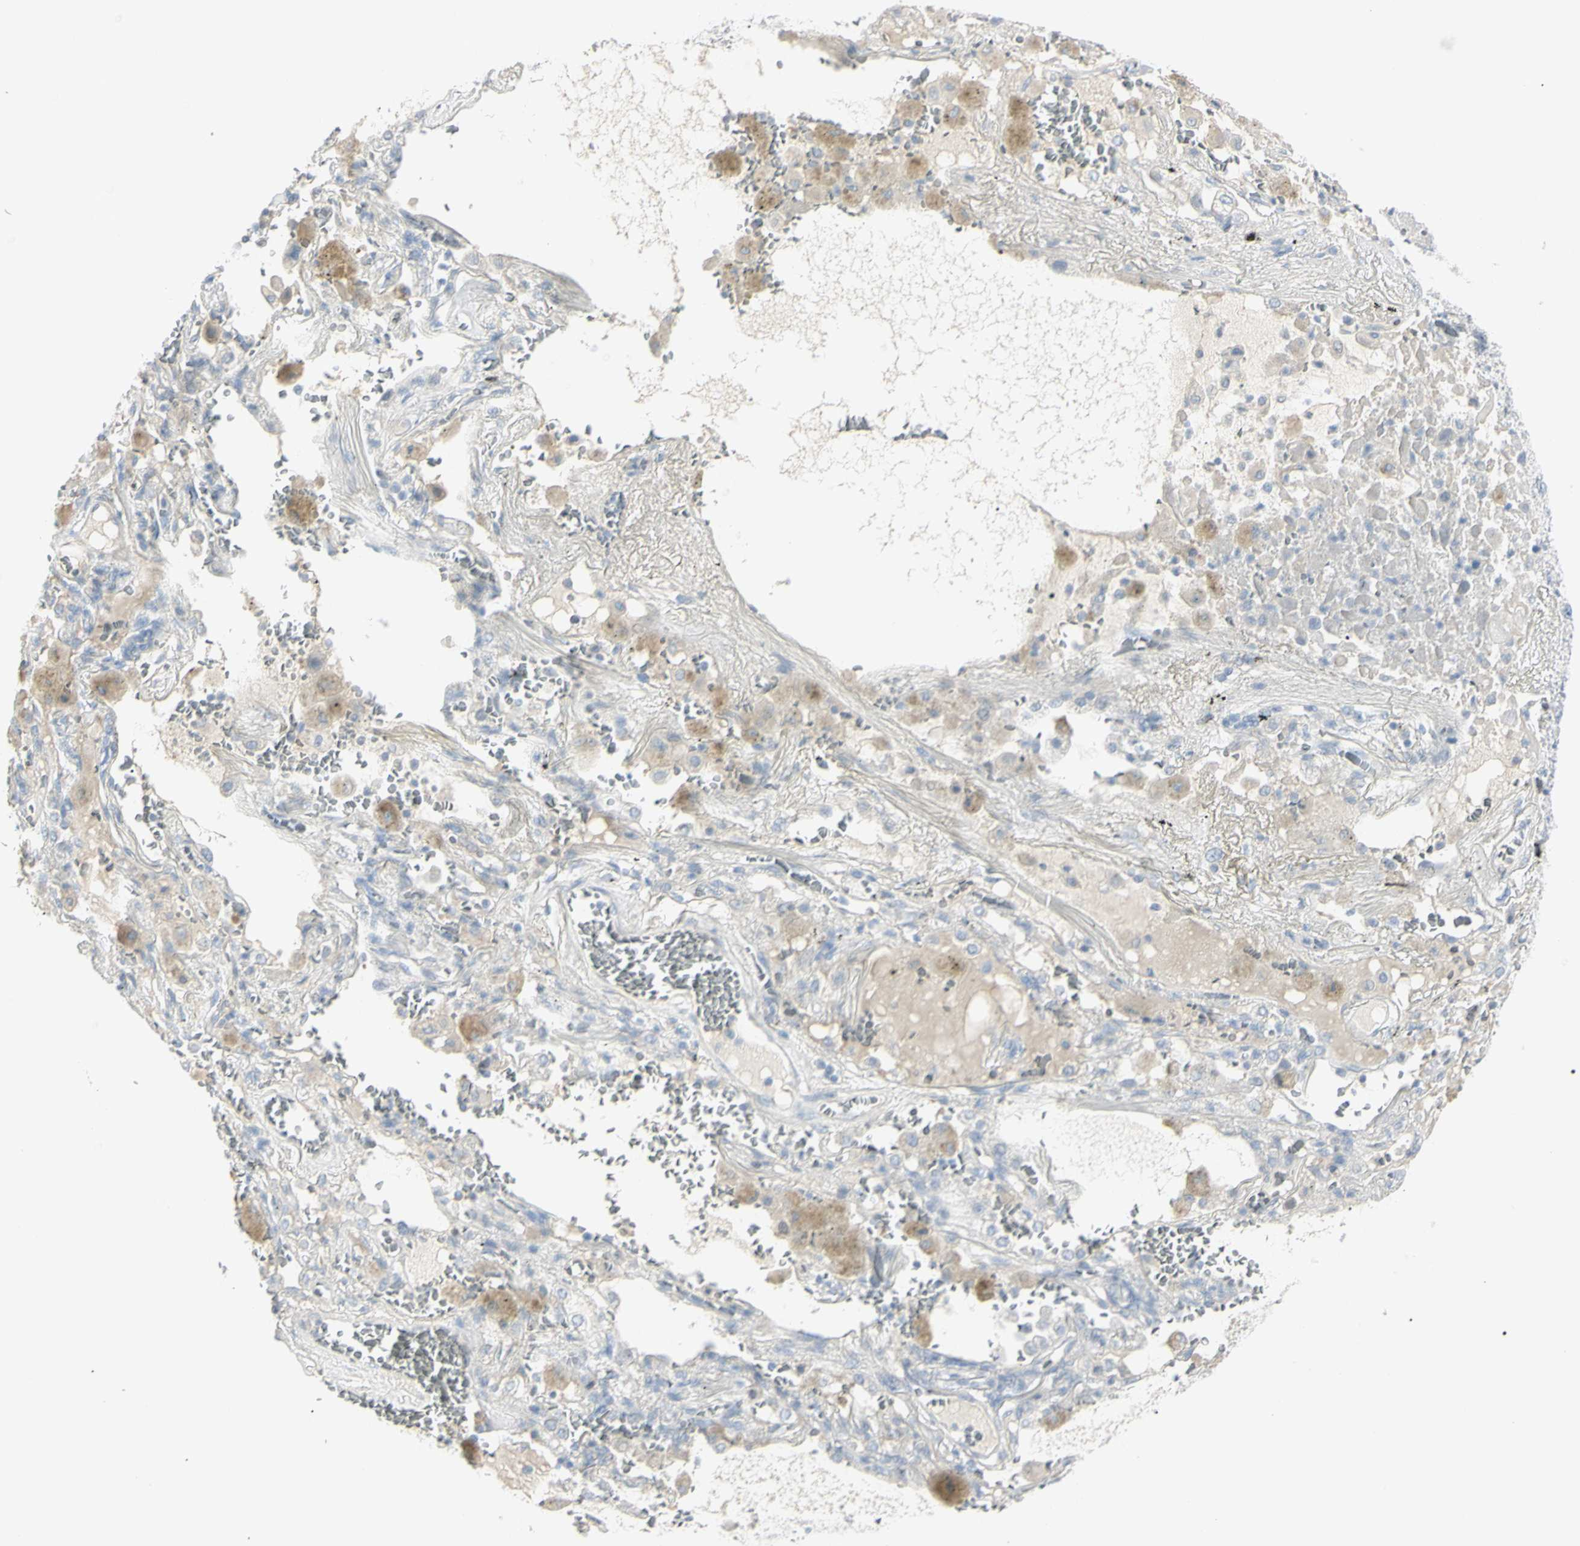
{"staining": {"intensity": "weak", "quantity": "25%-75%", "location": "cytoplasmic/membranous"}, "tissue": "lung cancer", "cell_type": "Tumor cells", "image_type": "cancer", "snomed": [{"axis": "morphology", "description": "Squamous cell carcinoma, NOS"}, {"axis": "topography", "description": "Lung"}], "caption": "The immunohistochemical stain labels weak cytoplasmic/membranous positivity in tumor cells of lung cancer (squamous cell carcinoma) tissue.", "gene": "PIP", "patient": {"sex": "male", "age": 57}}